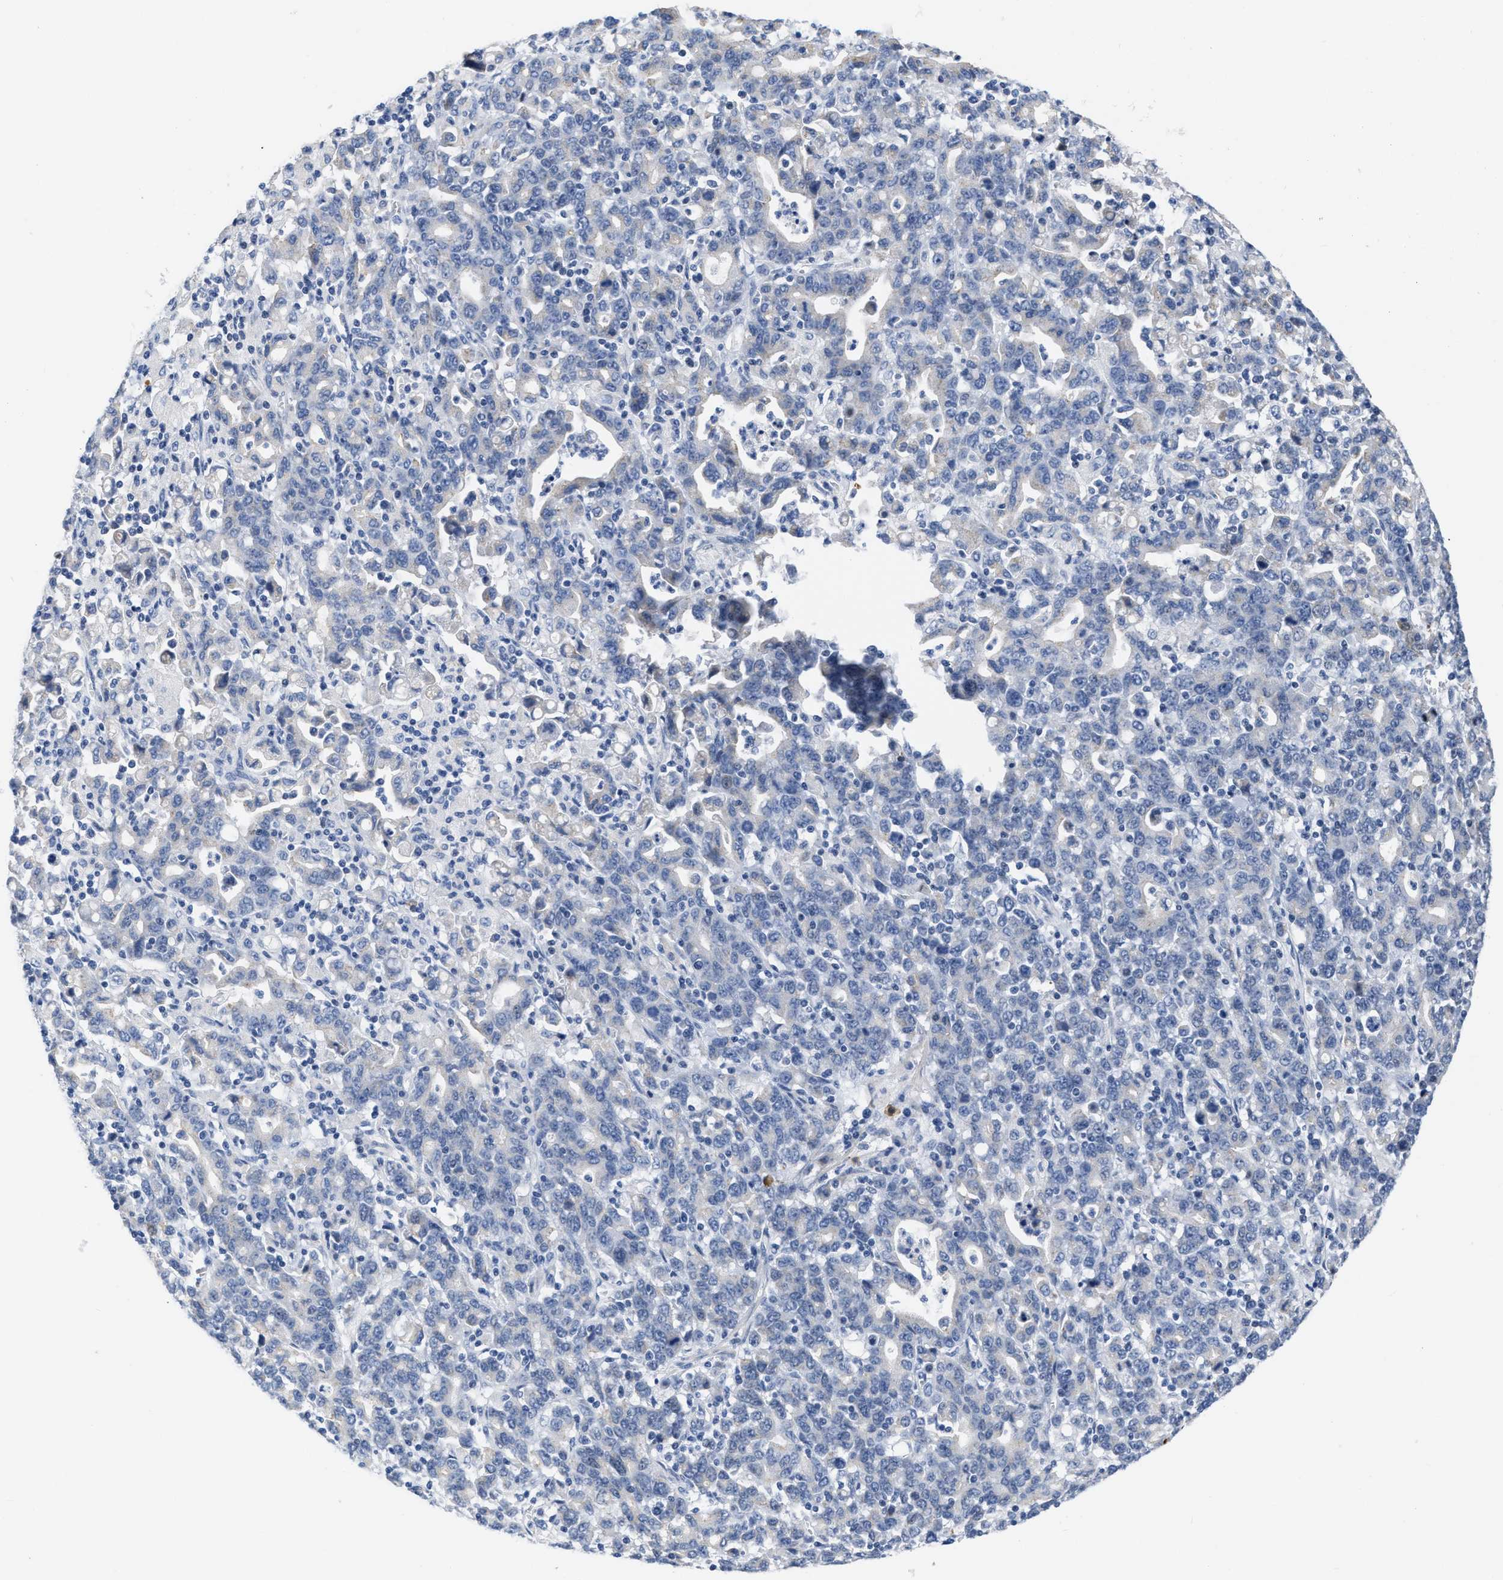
{"staining": {"intensity": "negative", "quantity": "none", "location": "none"}, "tissue": "stomach cancer", "cell_type": "Tumor cells", "image_type": "cancer", "snomed": [{"axis": "morphology", "description": "Adenocarcinoma, NOS"}, {"axis": "topography", "description": "Stomach, upper"}], "caption": "High magnification brightfield microscopy of stomach adenocarcinoma stained with DAB (3,3'-diaminobenzidine) (brown) and counterstained with hematoxylin (blue): tumor cells show no significant staining. (DAB immunohistochemistry with hematoxylin counter stain).", "gene": "CRYM", "patient": {"sex": "male", "age": 69}}